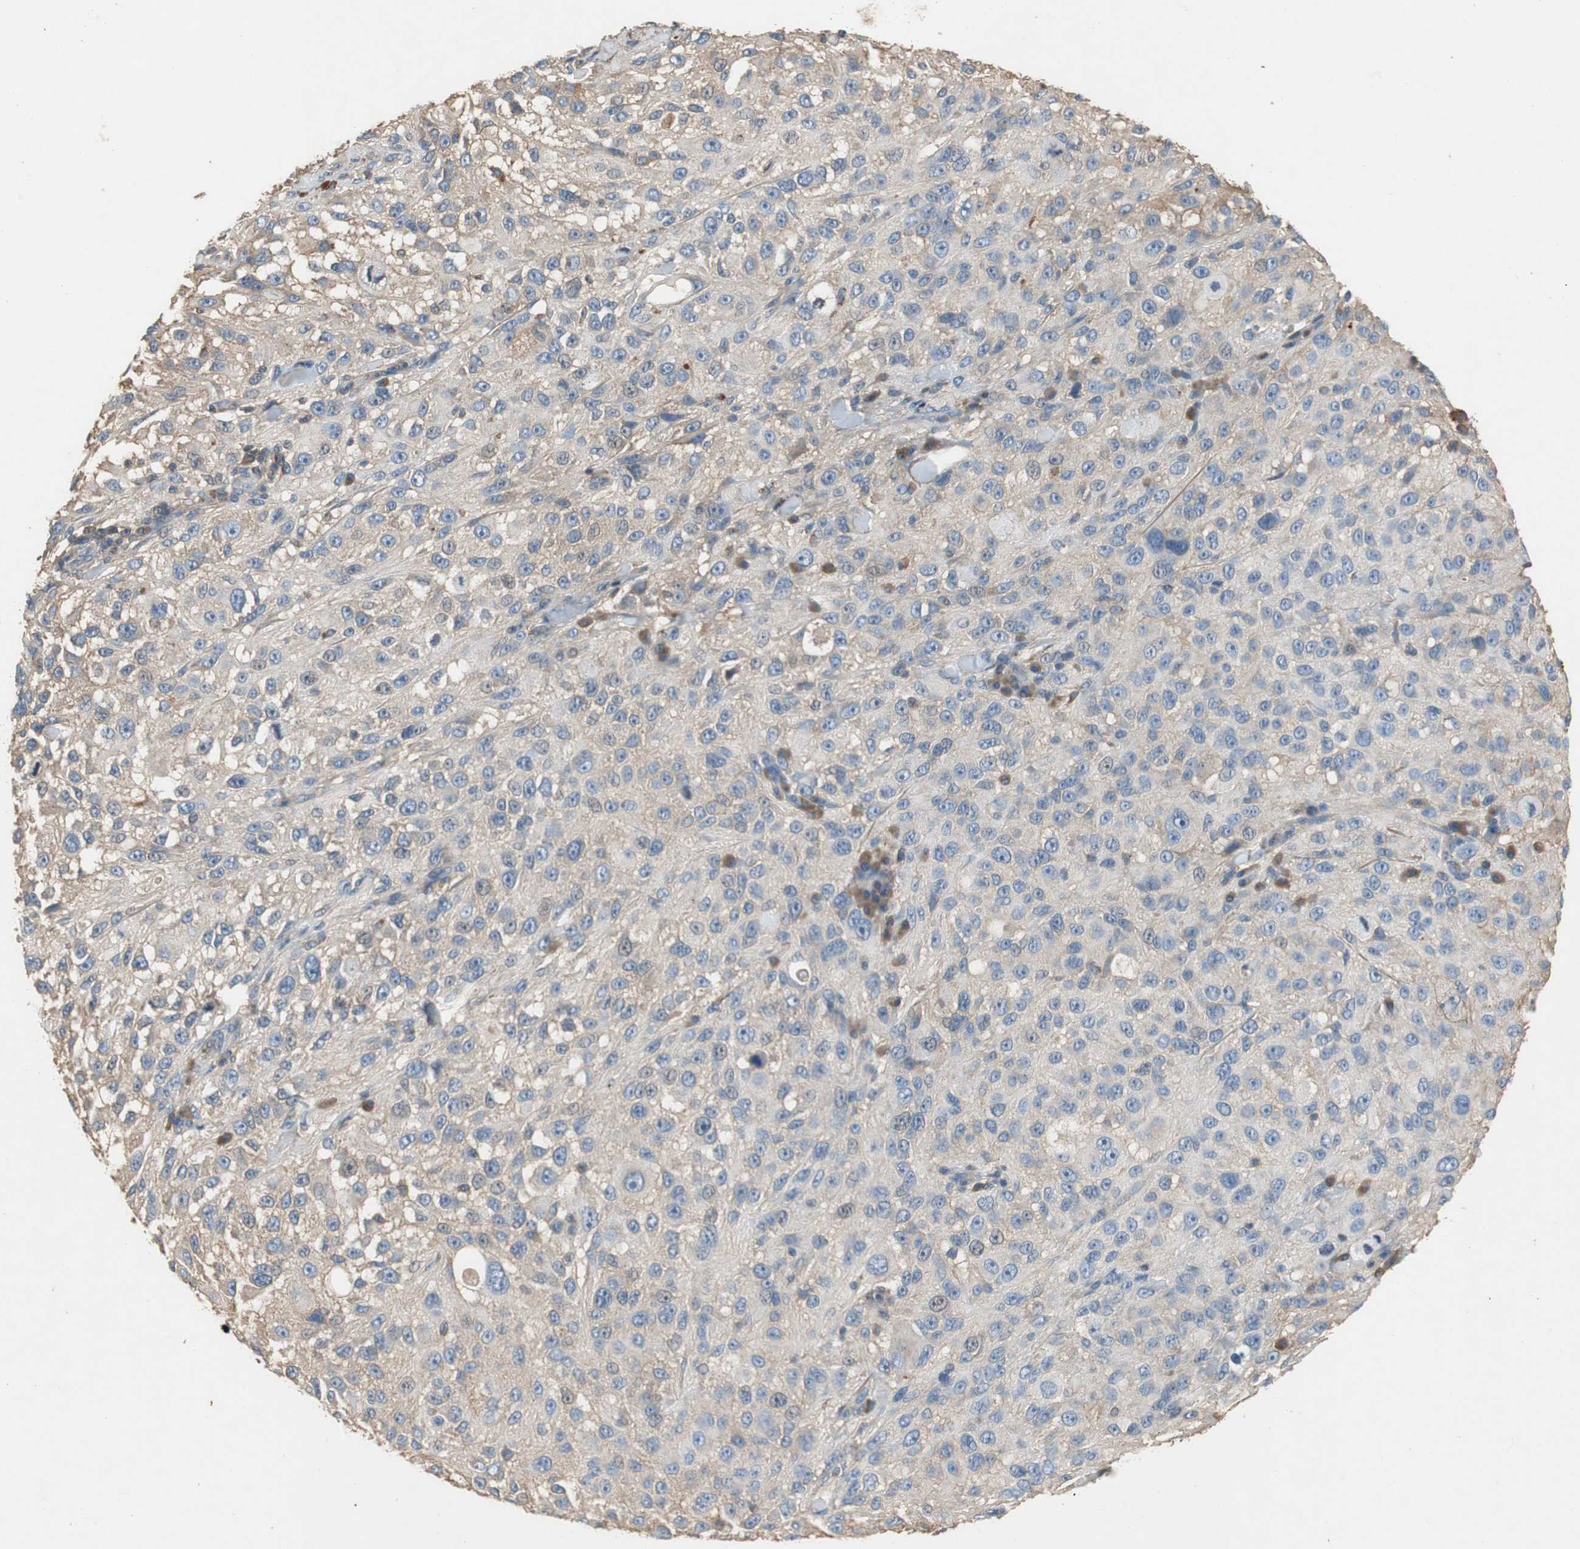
{"staining": {"intensity": "weak", "quantity": "<25%", "location": "cytoplasmic/membranous"}, "tissue": "melanoma", "cell_type": "Tumor cells", "image_type": "cancer", "snomed": [{"axis": "morphology", "description": "Necrosis, NOS"}, {"axis": "morphology", "description": "Malignant melanoma, NOS"}, {"axis": "topography", "description": "Skin"}], "caption": "Immunohistochemistry (IHC) micrograph of neoplastic tissue: human melanoma stained with DAB shows no significant protein expression in tumor cells.", "gene": "TNFRSF14", "patient": {"sex": "female", "age": 87}}